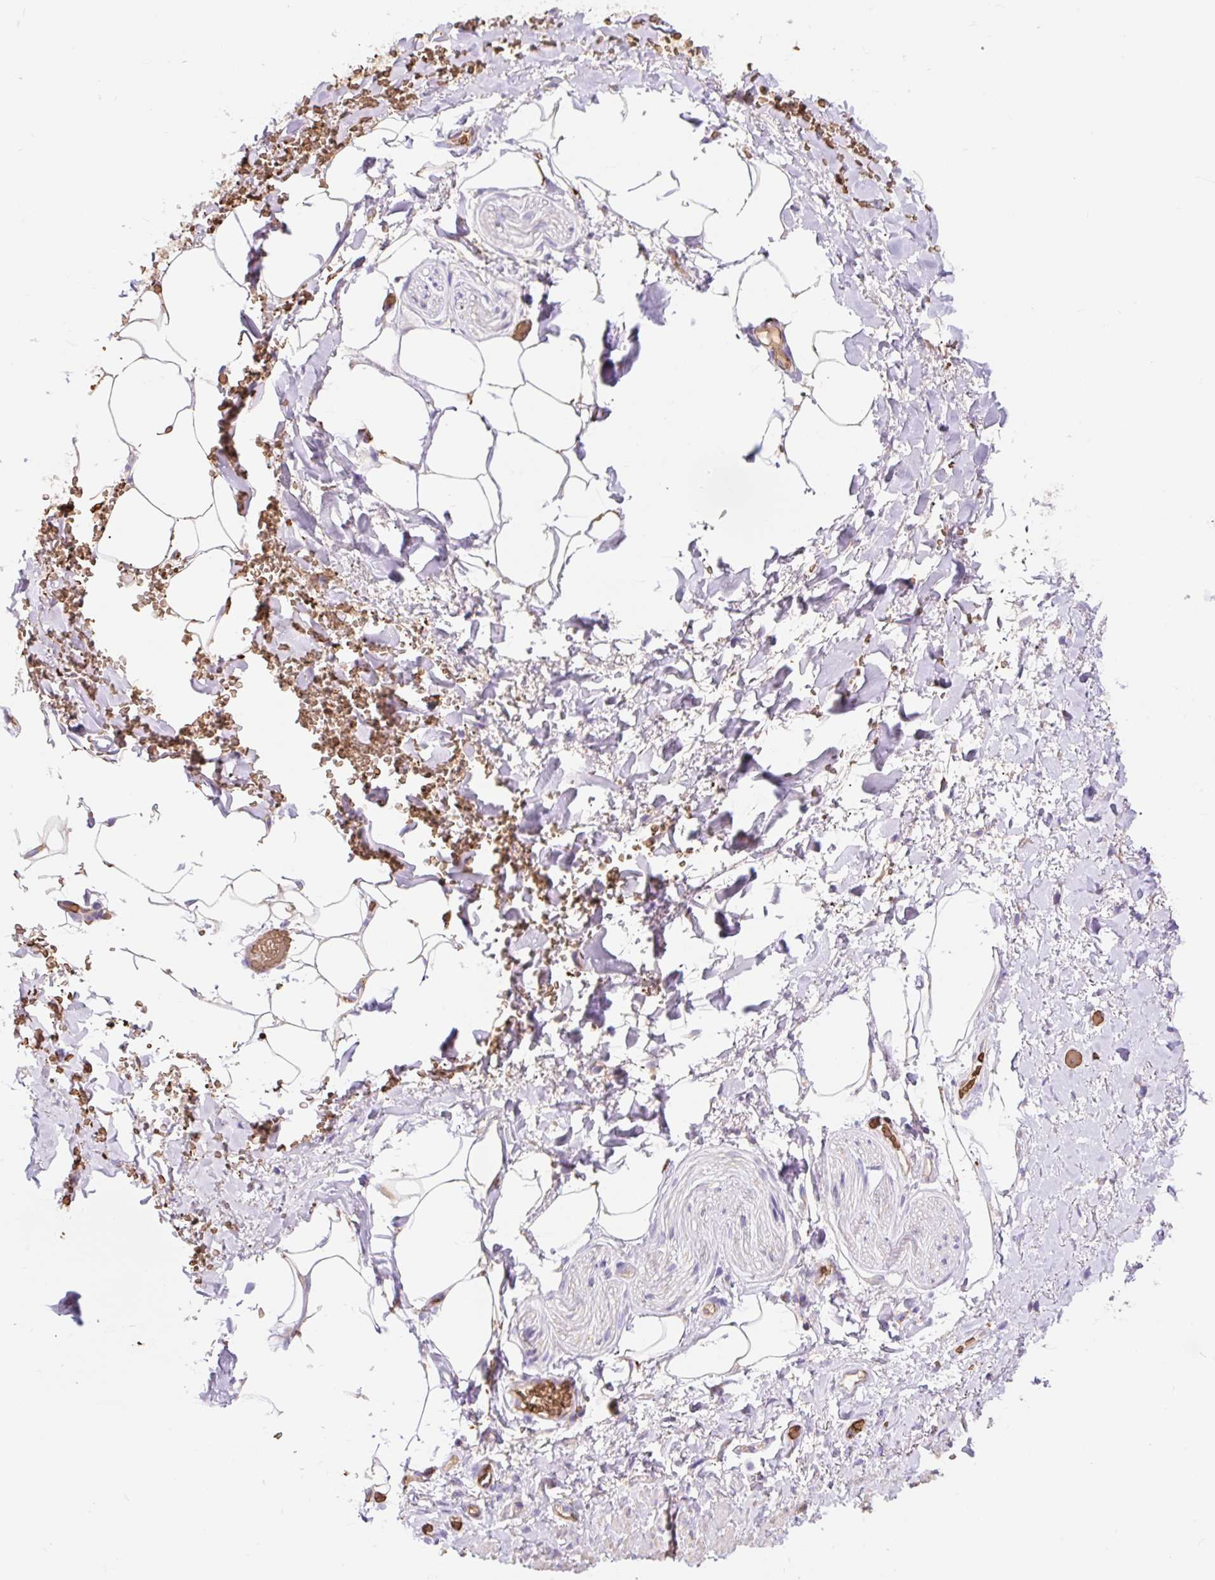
{"staining": {"intensity": "negative", "quantity": "none", "location": "none"}, "tissue": "adipose tissue", "cell_type": "Adipocytes", "image_type": "normal", "snomed": [{"axis": "morphology", "description": "Normal tissue, NOS"}, {"axis": "topography", "description": "Vagina"}, {"axis": "topography", "description": "Peripheral nerve tissue"}], "caption": "Immunohistochemistry of benign adipose tissue exhibits no expression in adipocytes.", "gene": "HIP1R", "patient": {"sex": "female", "age": 71}}